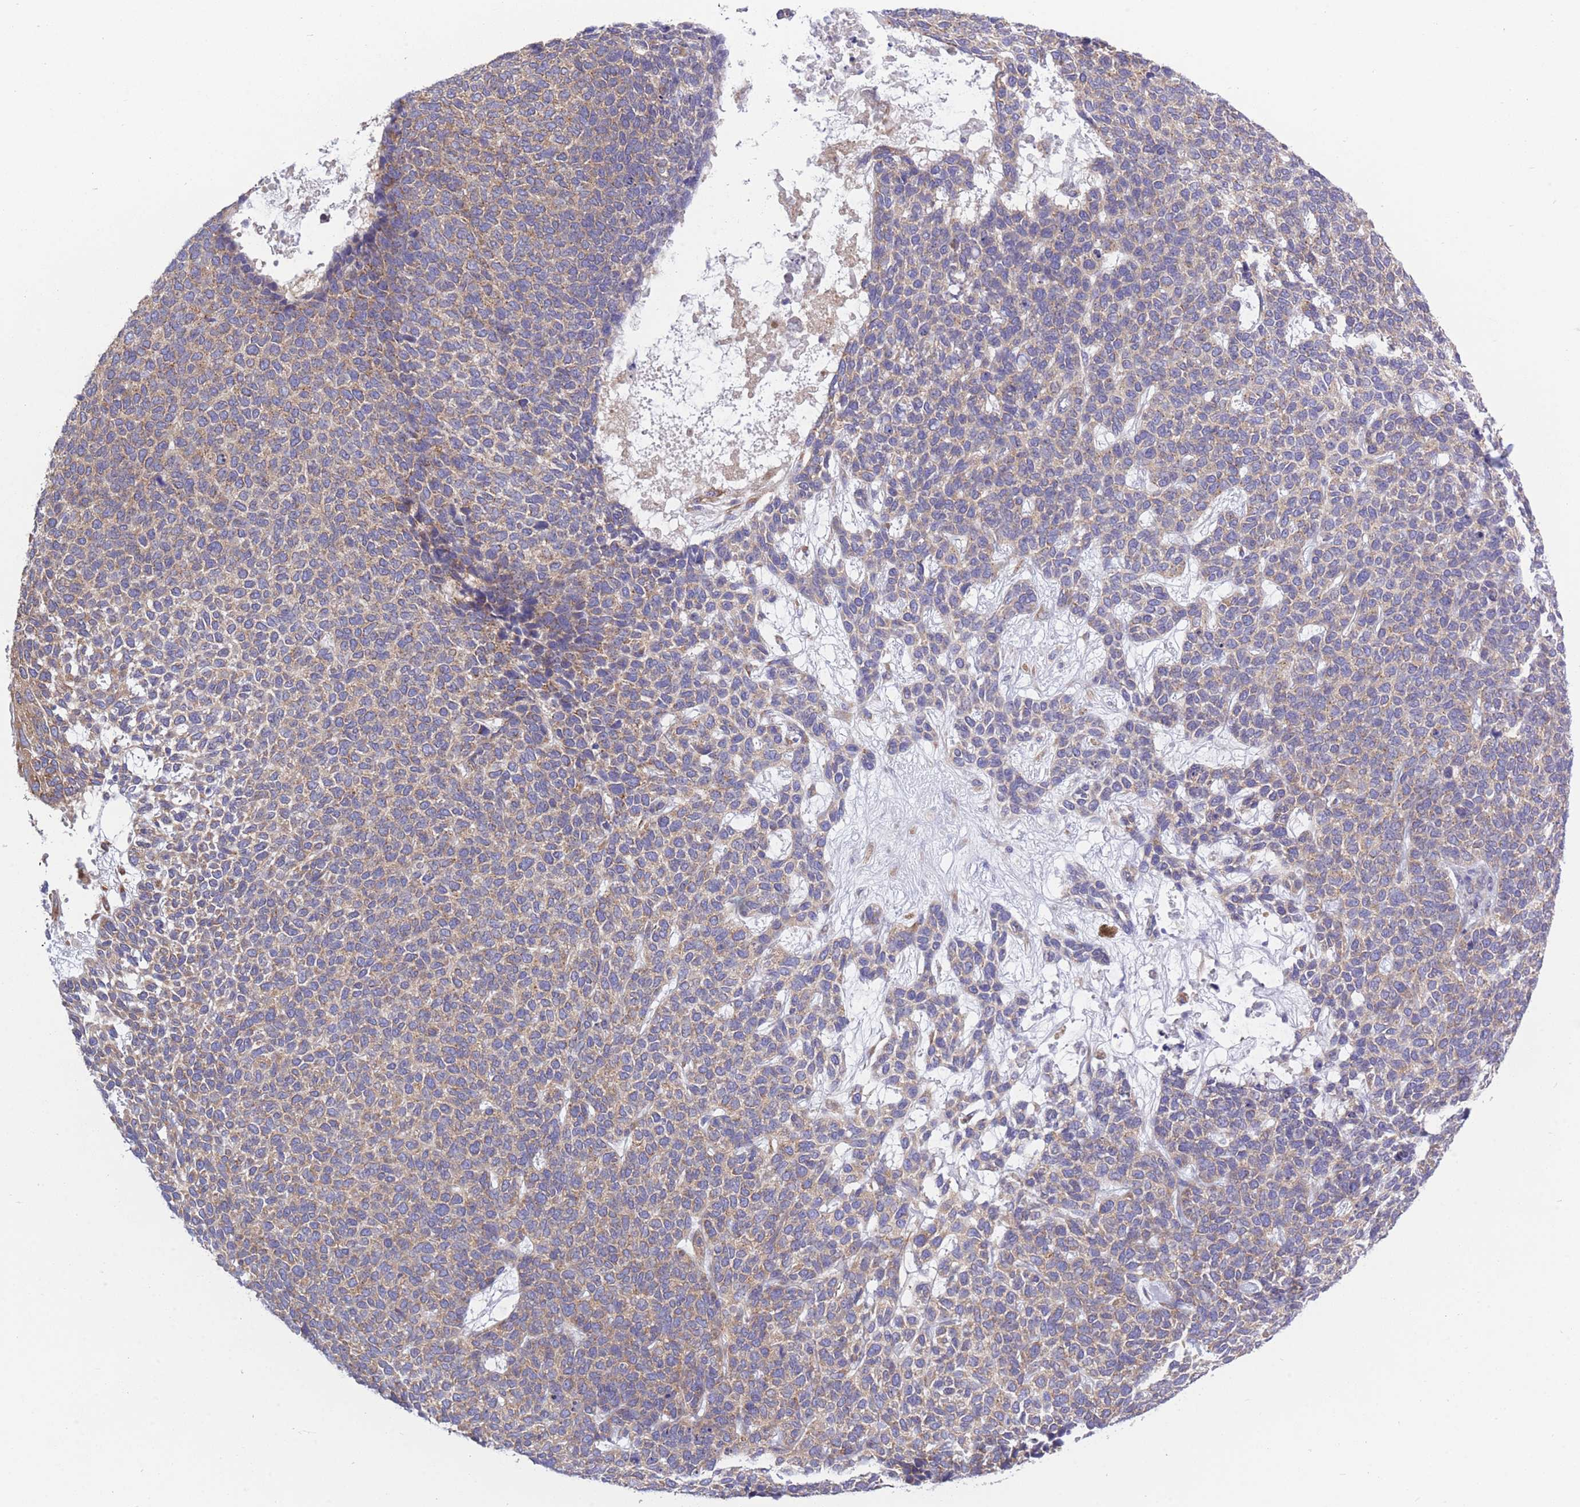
{"staining": {"intensity": "weak", "quantity": ">75%", "location": "cytoplasmic/membranous"}, "tissue": "skin cancer", "cell_type": "Tumor cells", "image_type": "cancer", "snomed": [{"axis": "morphology", "description": "Basal cell carcinoma"}, {"axis": "topography", "description": "Skin"}], "caption": "Immunohistochemical staining of basal cell carcinoma (skin) demonstrates low levels of weak cytoplasmic/membranous staining in about >75% of tumor cells.", "gene": "COPG2", "patient": {"sex": "female", "age": 84}}